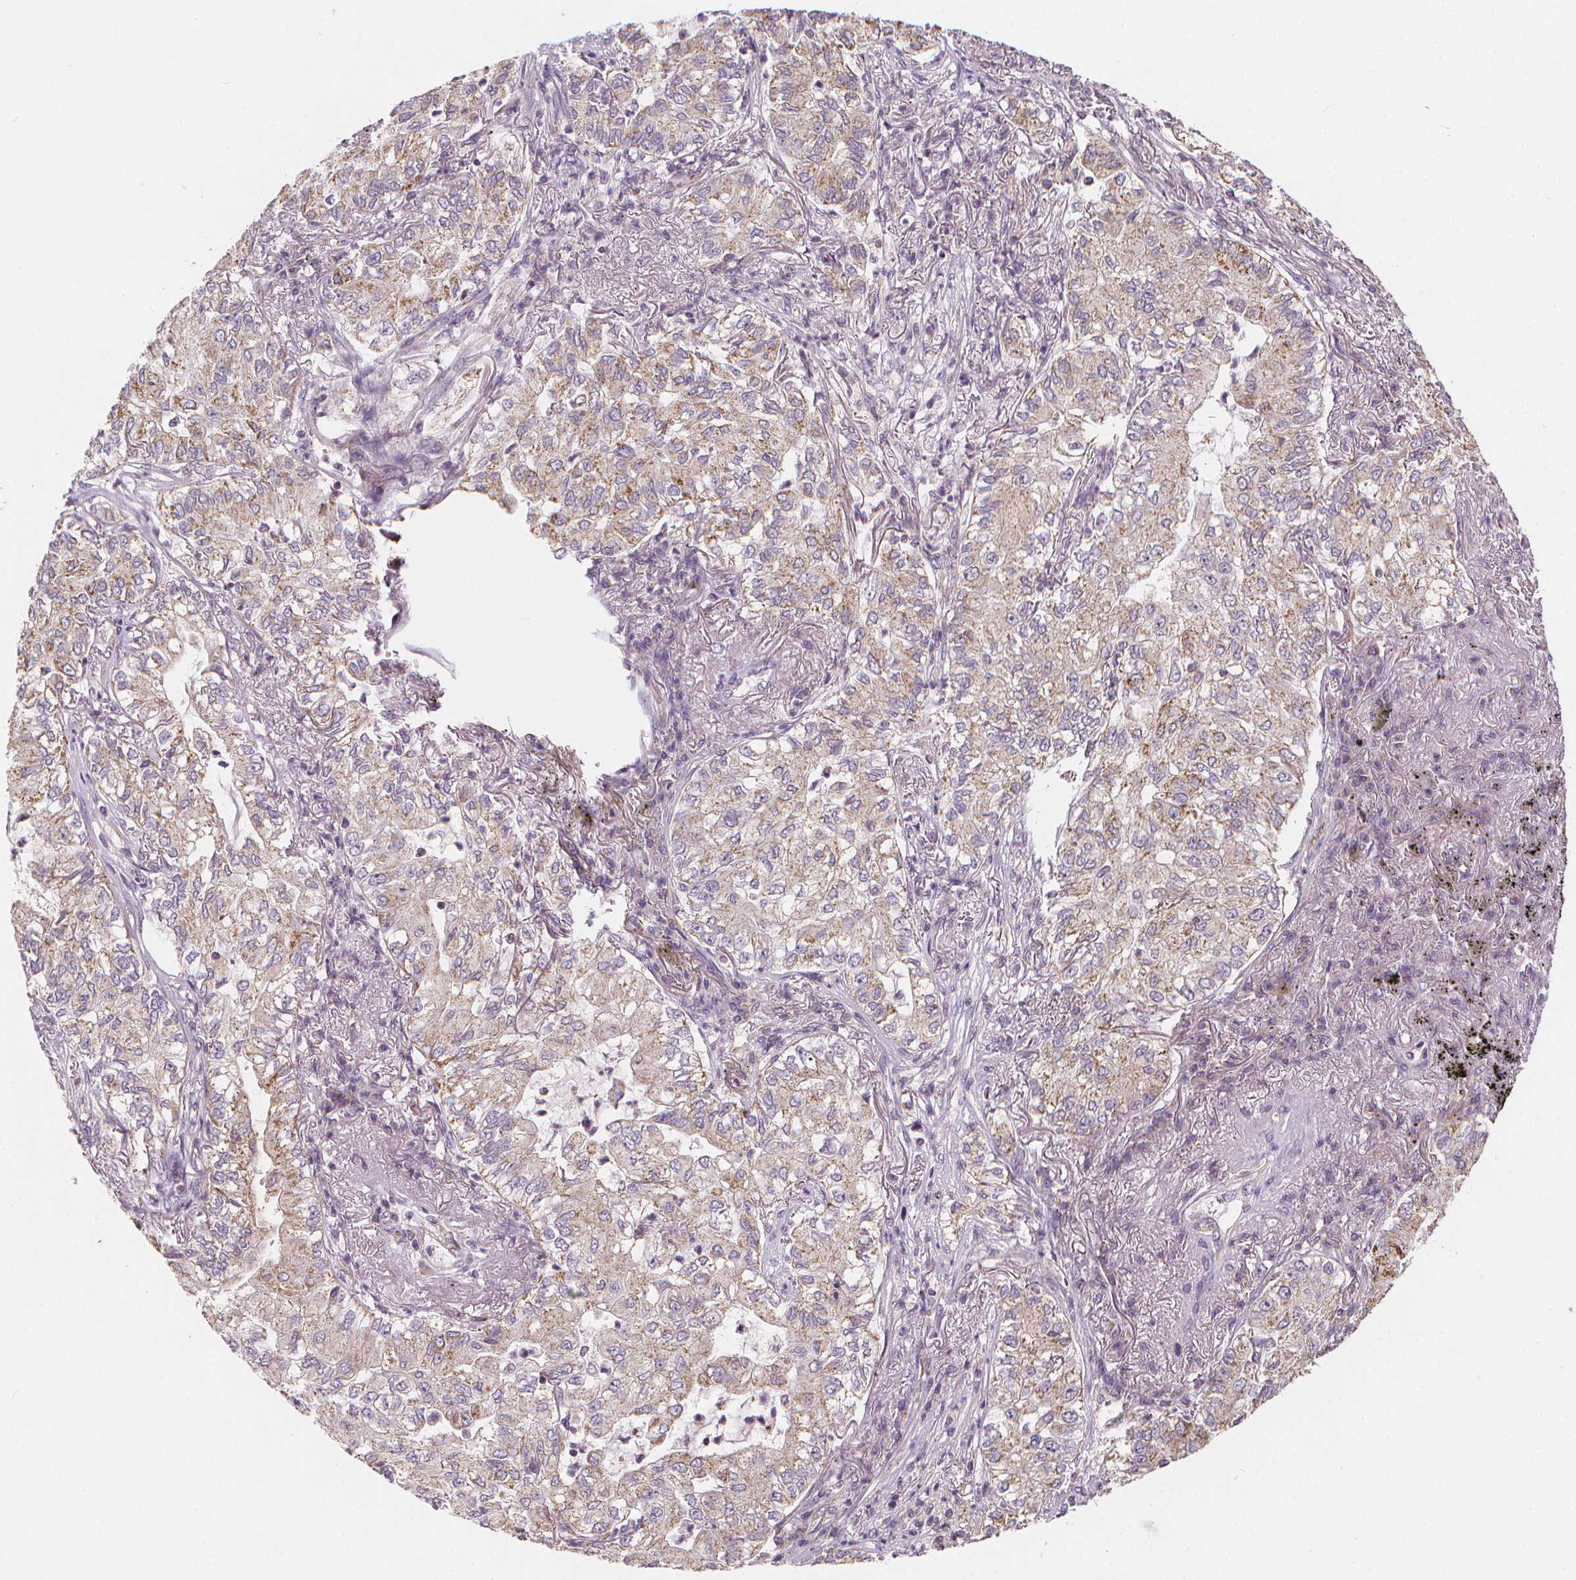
{"staining": {"intensity": "moderate", "quantity": "25%-75%", "location": "cytoplasmic/membranous"}, "tissue": "lung cancer", "cell_type": "Tumor cells", "image_type": "cancer", "snomed": [{"axis": "morphology", "description": "Adenocarcinoma, NOS"}, {"axis": "topography", "description": "Lung"}], "caption": "Immunohistochemistry of lung cancer (adenocarcinoma) exhibits medium levels of moderate cytoplasmic/membranous staining in approximately 25%-75% of tumor cells.", "gene": "RAB20", "patient": {"sex": "female", "age": 73}}